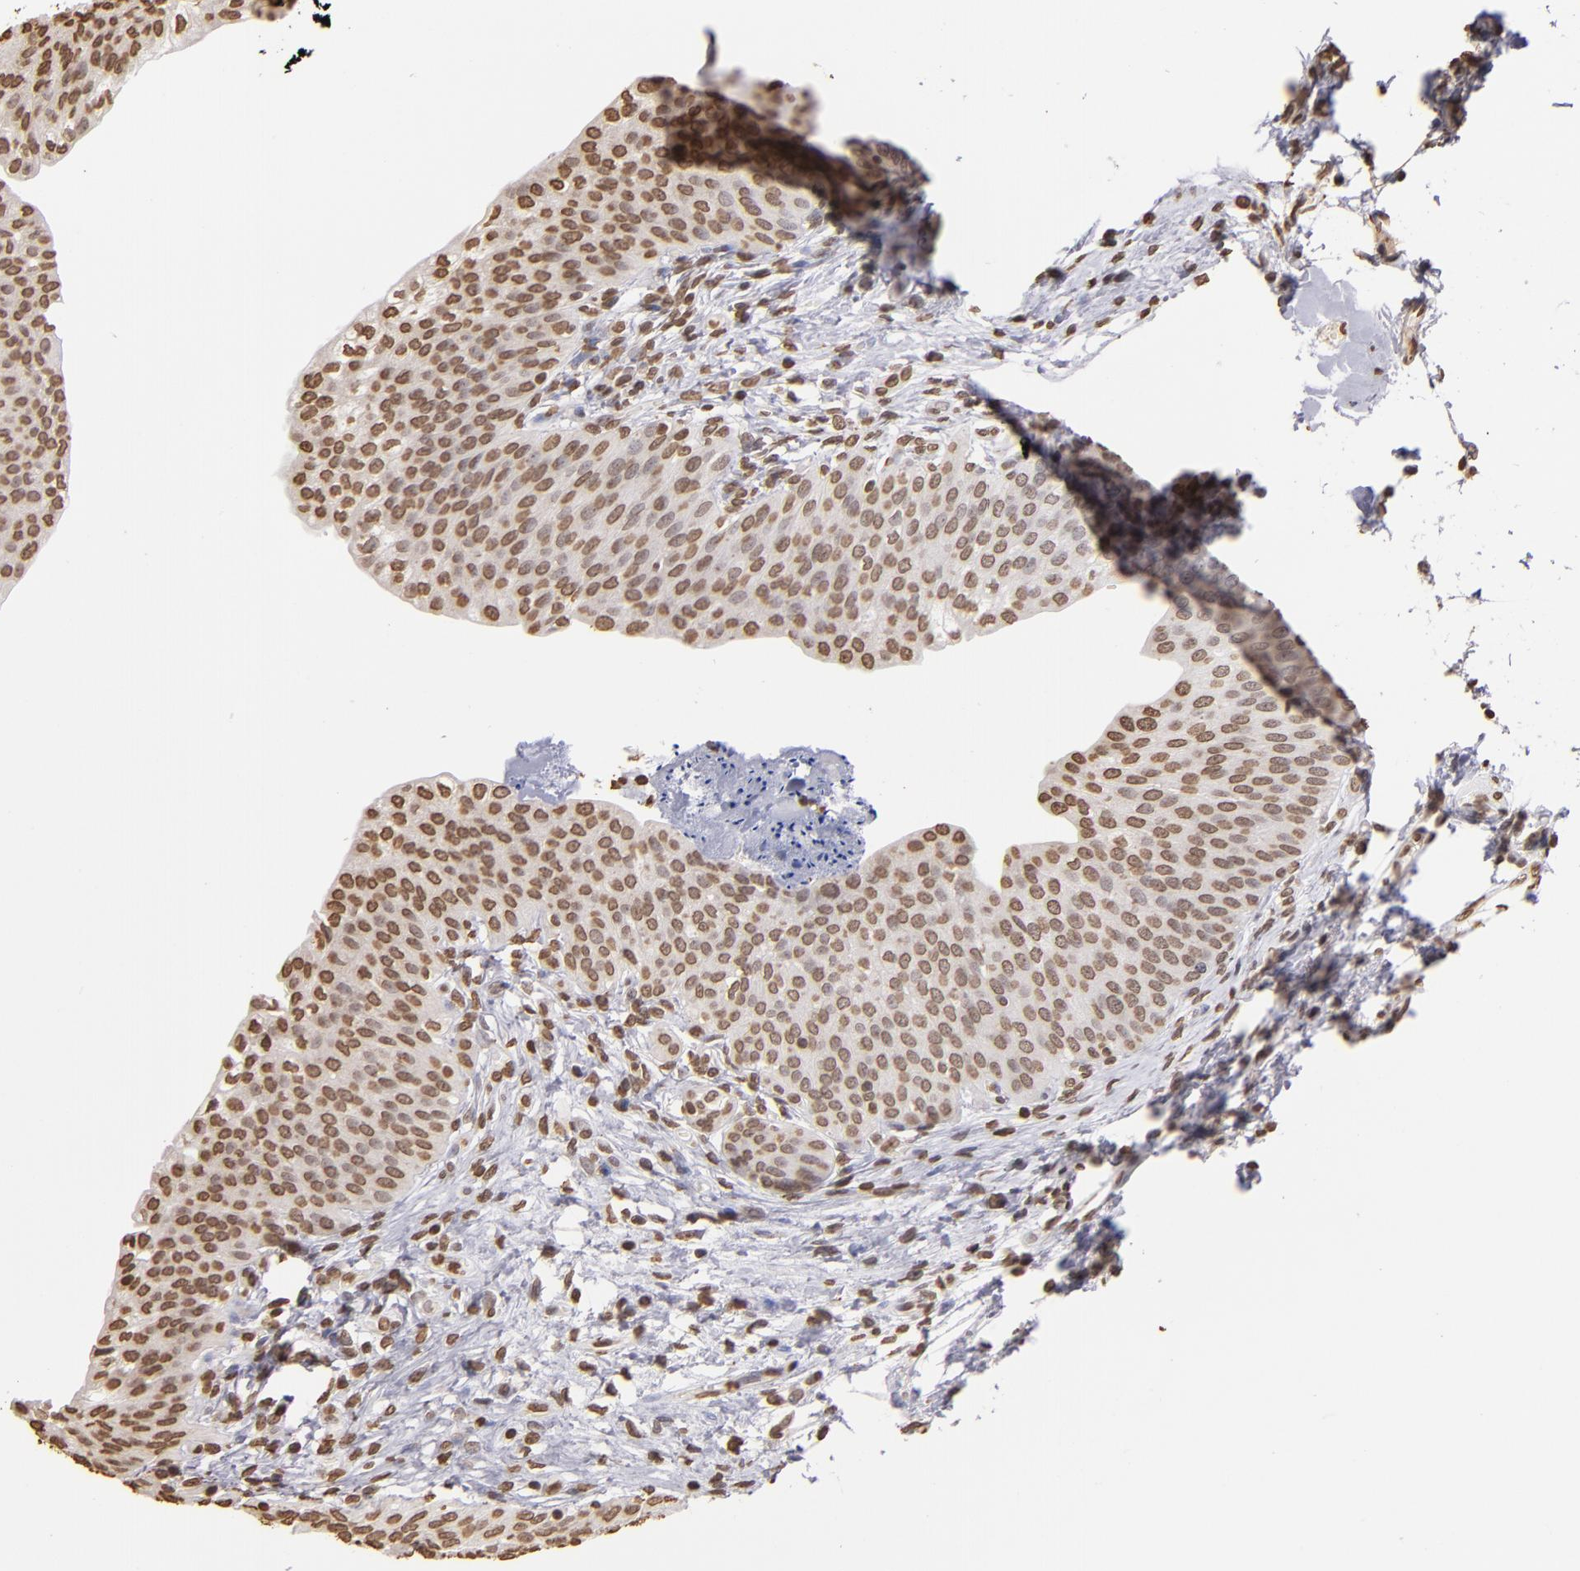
{"staining": {"intensity": "moderate", "quantity": ">75%", "location": "nuclear"}, "tissue": "gallbladder", "cell_type": "Glandular cells", "image_type": "normal", "snomed": [{"axis": "morphology", "description": "Normal tissue, NOS"}, {"axis": "morphology", "description": "Inflammation, NOS"}, {"axis": "topography", "description": "Gallbladder"}], "caption": "This is a micrograph of immunohistochemistry staining of benign gallbladder, which shows moderate staining in the nuclear of glandular cells.", "gene": "LBX1", "patient": {"sex": "male", "age": 66}}